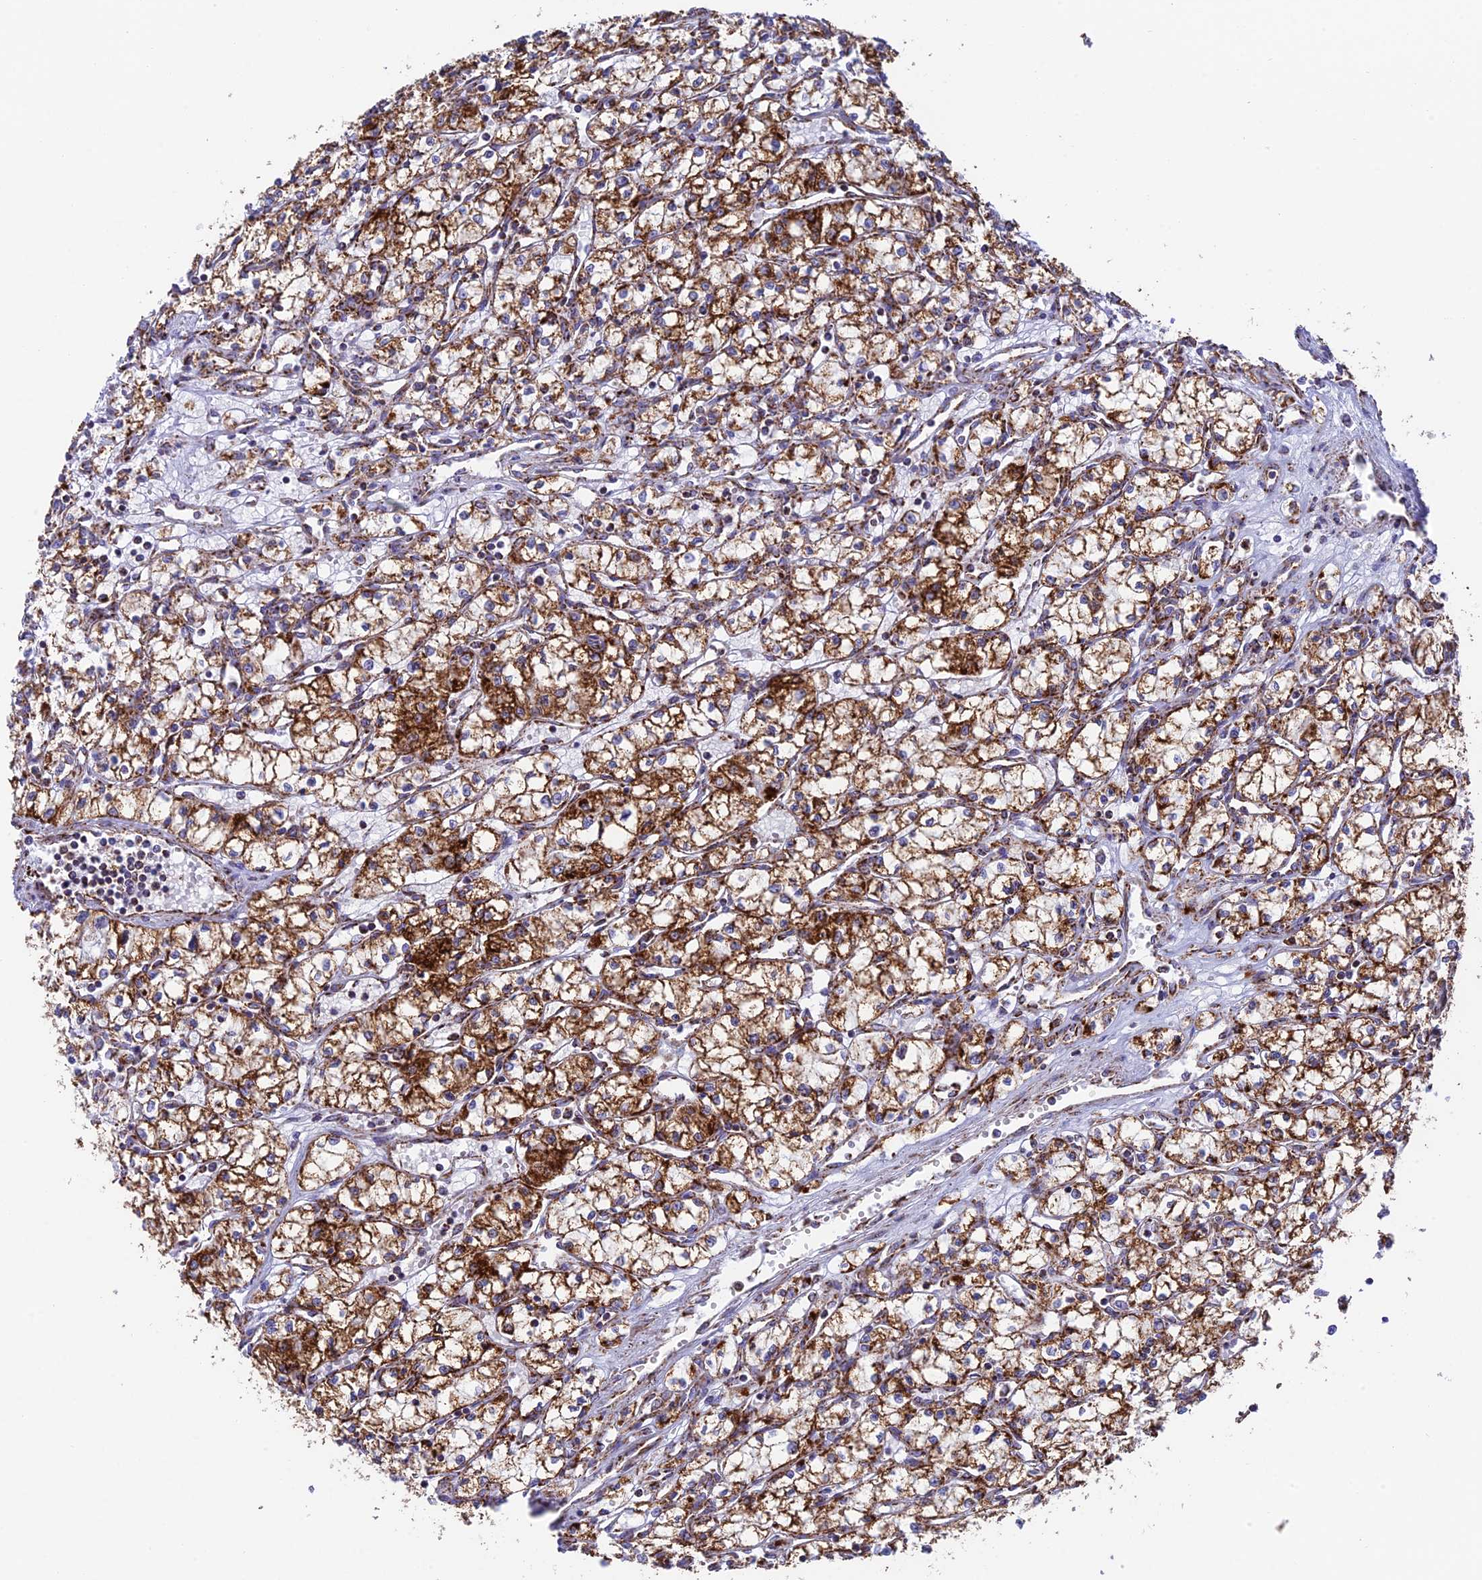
{"staining": {"intensity": "strong", "quantity": "25%-75%", "location": "cytoplasmic/membranous"}, "tissue": "renal cancer", "cell_type": "Tumor cells", "image_type": "cancer", "snomed": [{"axis": "morphology", "description": "Adenocarcinoma, NOS"}, {"axis": "topography", "description": "Kidney"}], "caption": "The photomicrograph reveals a brown stain indicating the presence of a protein in the cytoplasmic/membranous of tumor cells in renal cancer (adenocarcinoma).", "gene": "CHCHD3", "patient": {"sex": "male", "age": 59}}